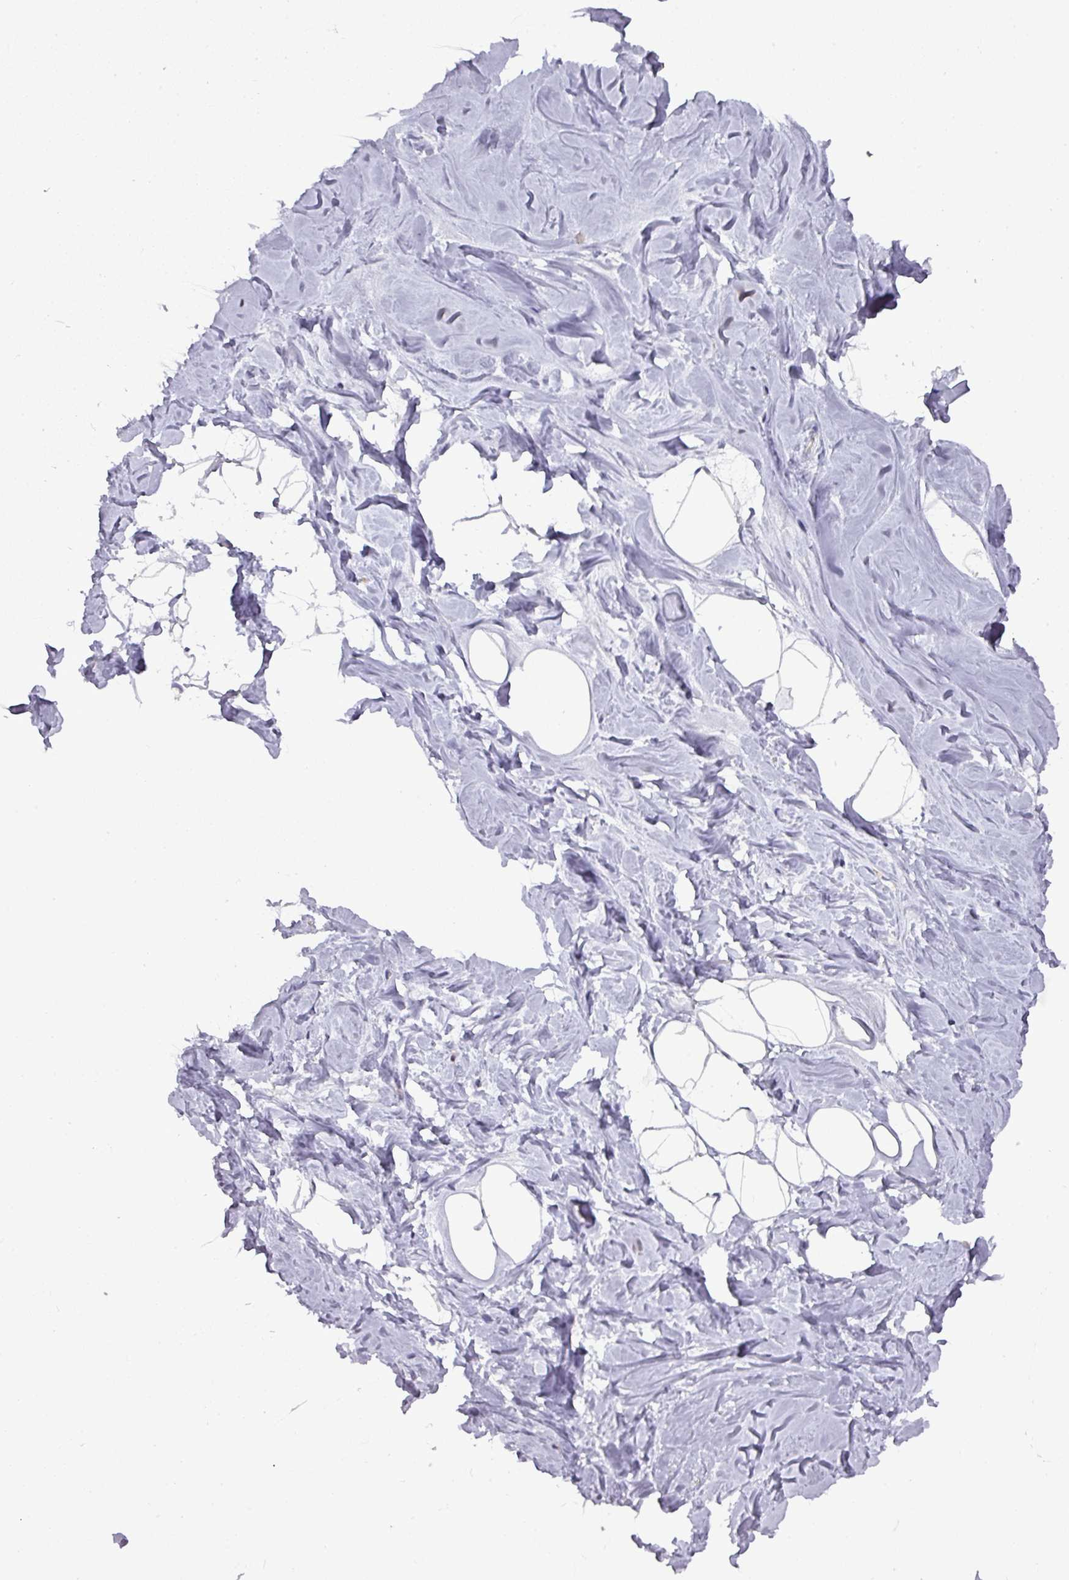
{"staining": {"intensity": "negative", "quantity": "none", "location": "none"}, "tissue": "breast", "cell_type": "Adipocytes", "image_type": "normal", "snomed": [{"axis": "morphology", "description": "Normal tissue, NOS"}, {"axis": "topography", "description": "Breast"}], "caption": "Immunohistochemical staining of benign human breast displays no significant staining in adipocytes. (Stains: DAB (3,3'-diaminobenzidine) IHC with hematoxylin counter stain, Microscopy: brightfield microscopy at high magnification).", "gene": "ATP6V1F", "patient": {"sex": "female", "age": 23}}